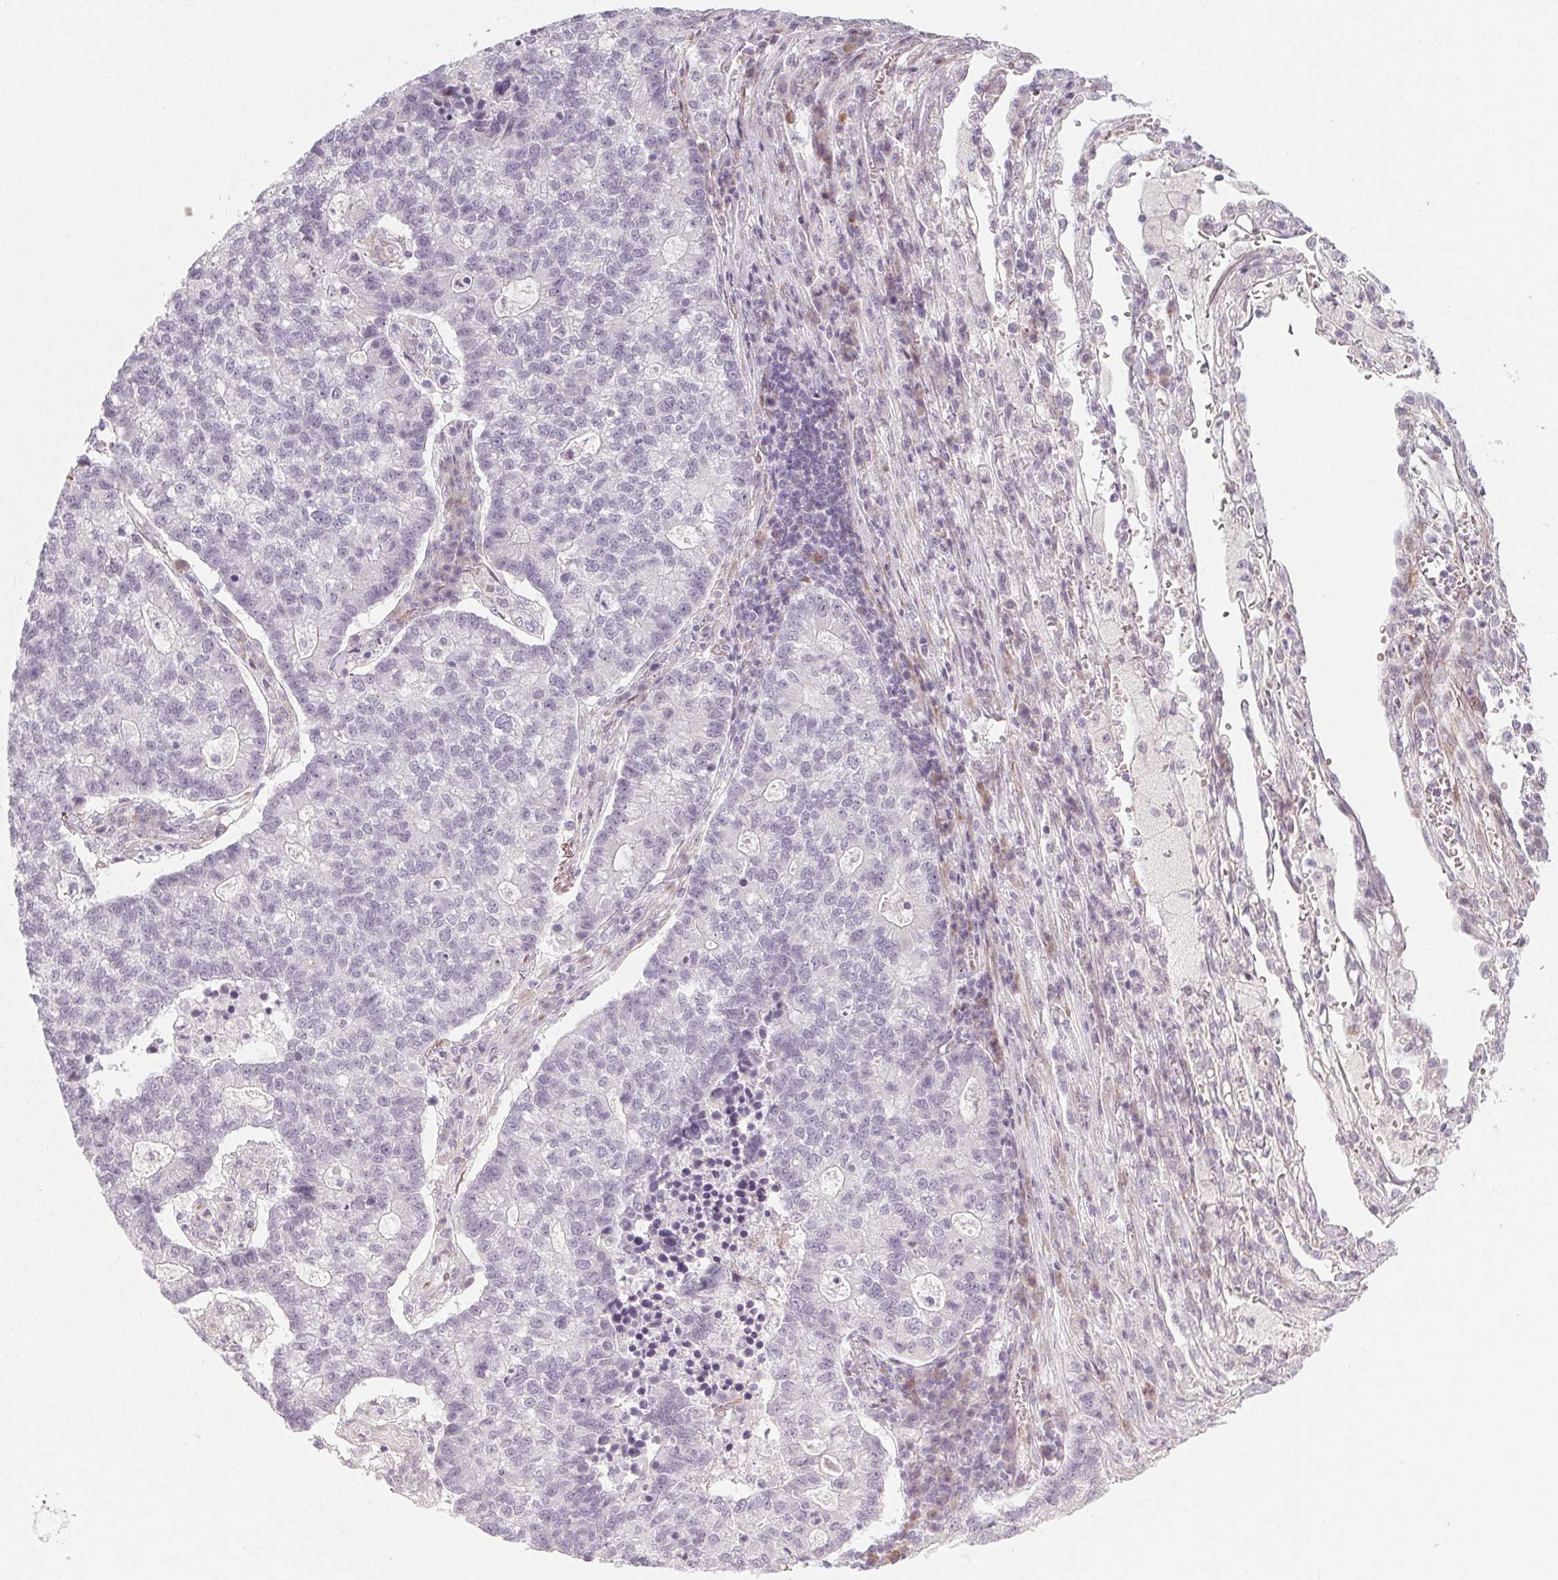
{"staining": {"intensity": "negative", "quantity": "none", "location": "none"}, "tissue": "lung cancer", "cell_type": "Tumor cells", "image_type": "cancer", "snomed": [{"axis": "morphology", "description": "Adenocarcinoma, NOS"}, {"axis": "topography", "description": "Lung"}], "caption": "Lung cancer was stained to show a protein in brown. There is no significant staining in tumor cells.", "gene": "CCDC96", "patient": {"sex": "male", "age": 57}}